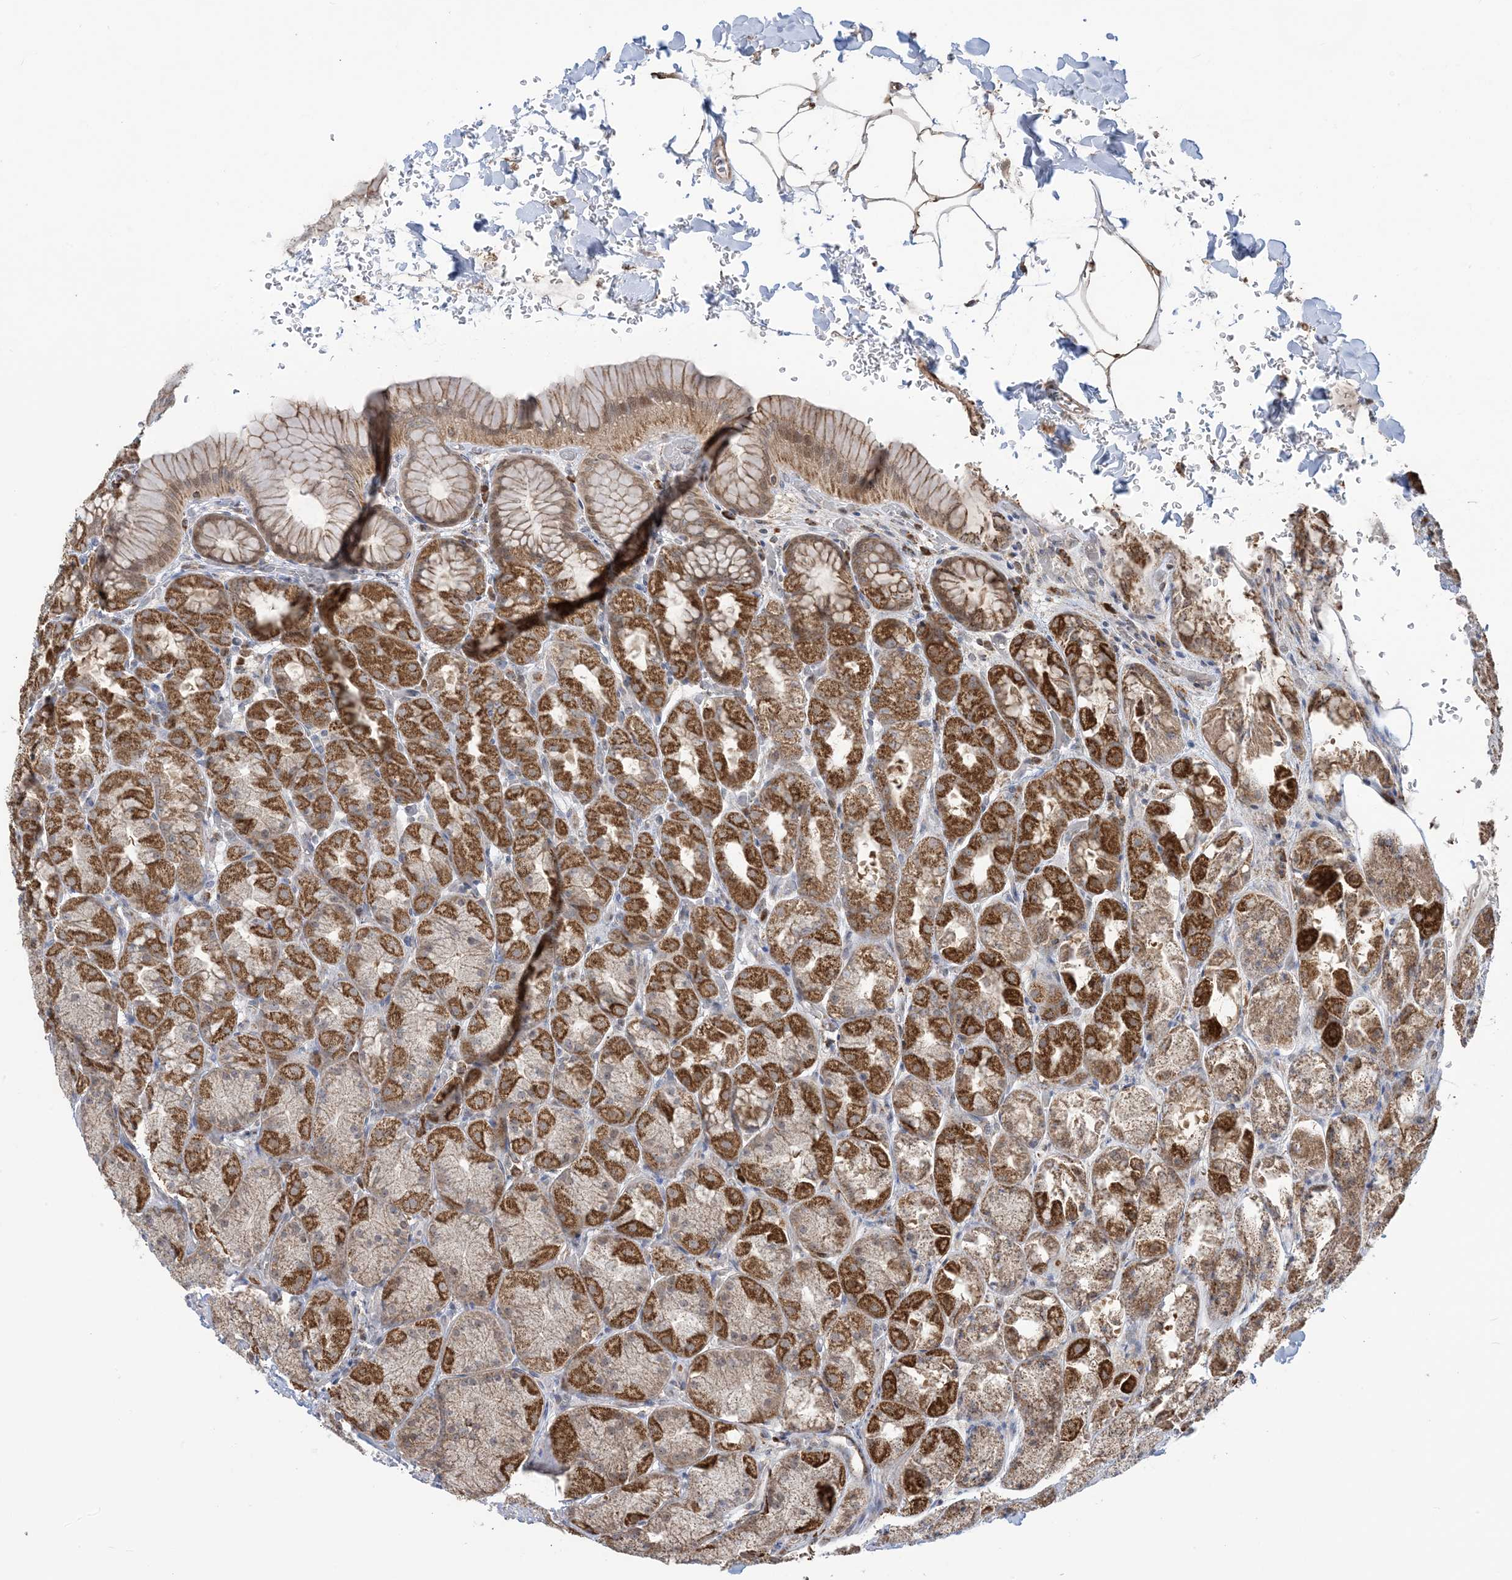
{"staining": {"intensity": "strong", "quantity": "25%-75%", "location": "cytoplasmic/membranous"}, "tissue": "stomach", "cell_type": "Glandular cells", "image_type": "normal", "snomed": [{"axis": "morphology", "description": "Normal tissue, NOS"}, {"axis": "topography", "description": "Stomach"}], "caption": "IHC staining of benign stomach, which shows high levels of strong cytoplasmic/membranous staining in approximately 25%-75% of glandular cells indicating strong cytoplasmic/membranous protein expression. The staining was performed using DAB (brown) for protein detection and nuclei were counterstained in hematoxylin (blue).", "gene": "MAPKBP1", "patient": {"sex": "male", "age": 42}}